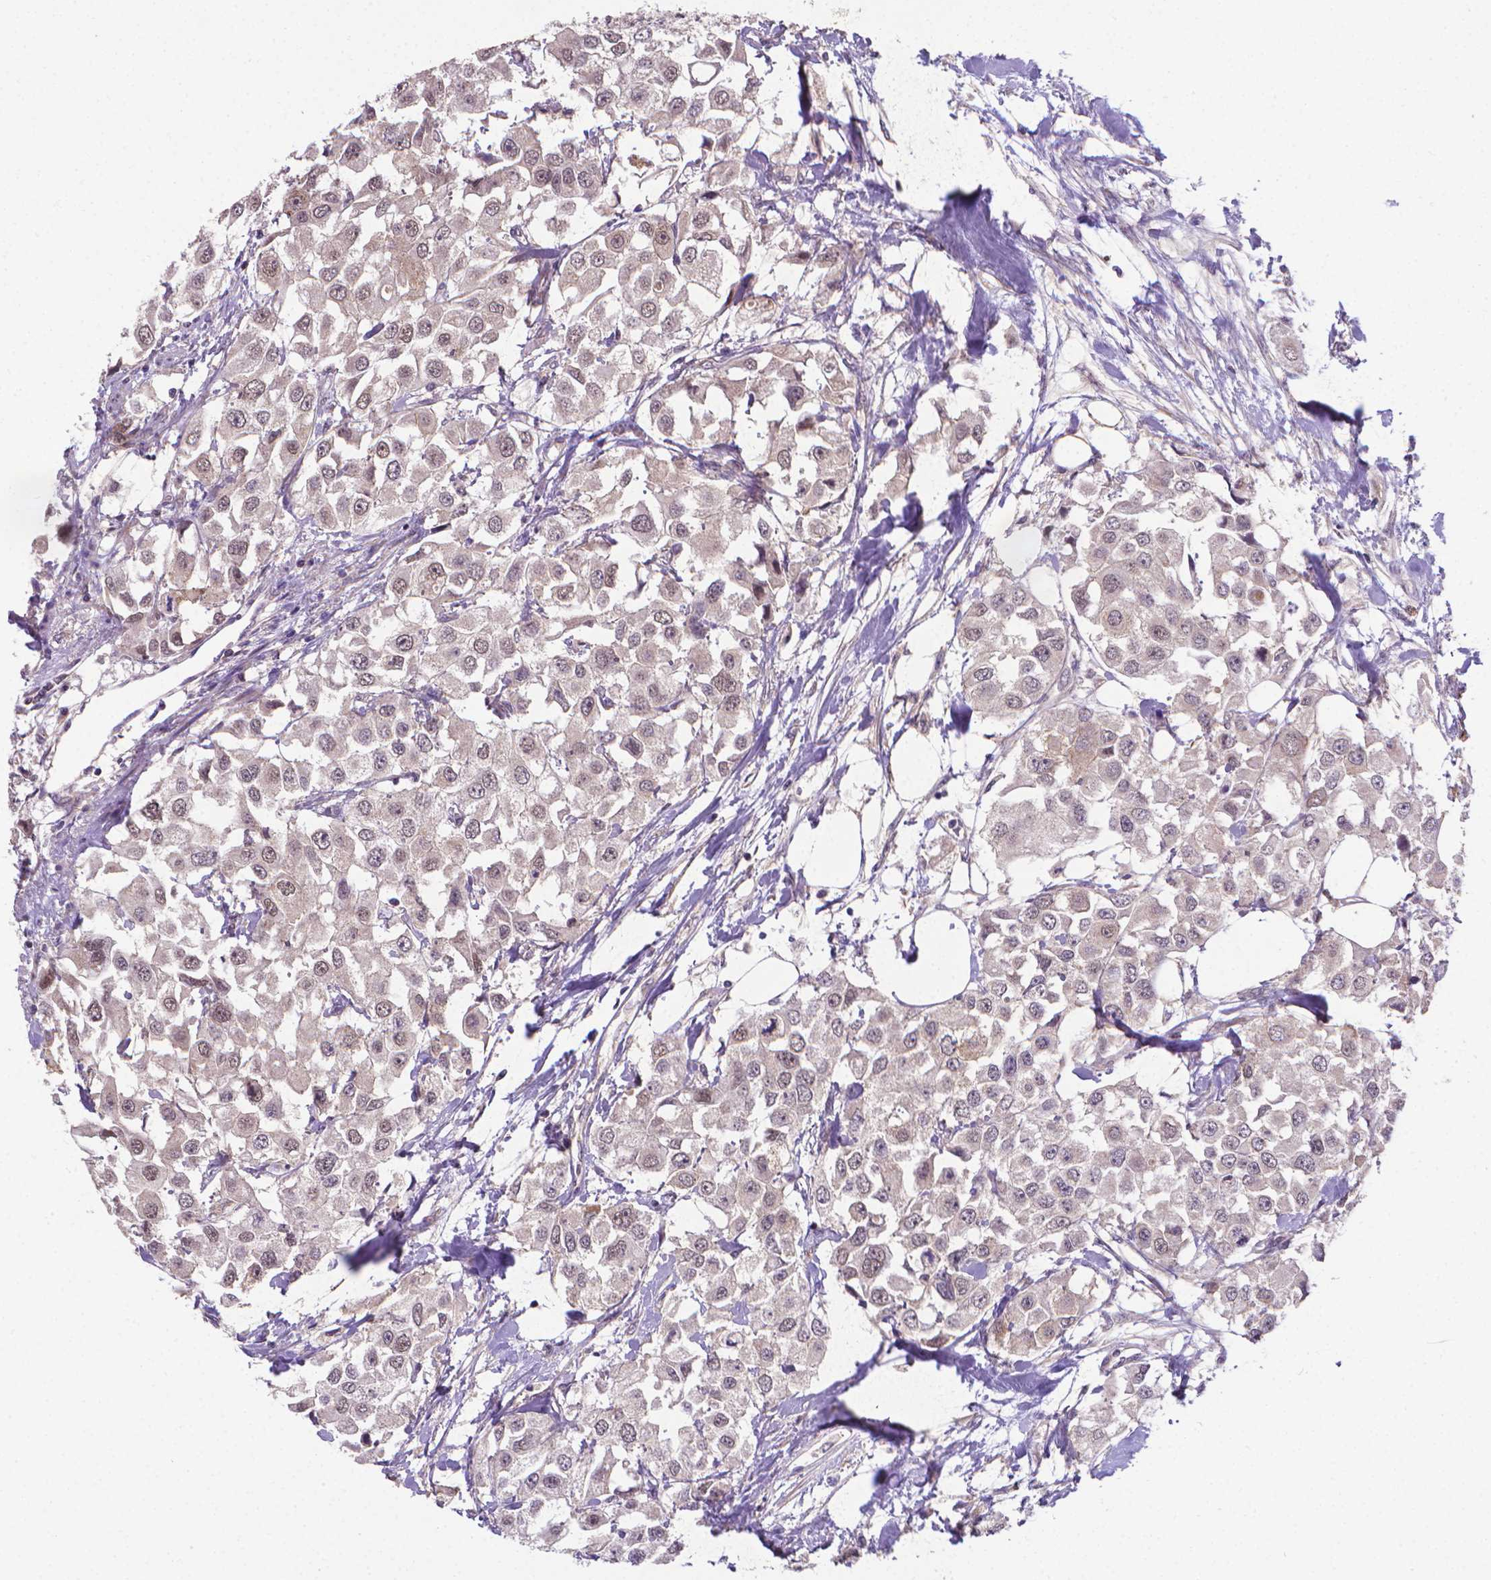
{"staining": {"intensity": "weak", "quantity": "<25%", "location": "cytoplasmic/membranous,nuclear"}, "tissue": "urothelial cancer", "cell_type": "Tumor cells", "image_type": "cancer", "snomed": [{"axis": "morphology", "description": "Urothelial carcinoma, High grade"}, {"axis": "topography", "description": "Urinary bladder"}], "caption": "Immunohistochemistry (IHC) photomicrograph of human urothelial cancer stained for a protein (brown), which exhibits no positivity in tumor cells.", "gene": "GPR63", "patient": {"sex": "female", "age": 64}}